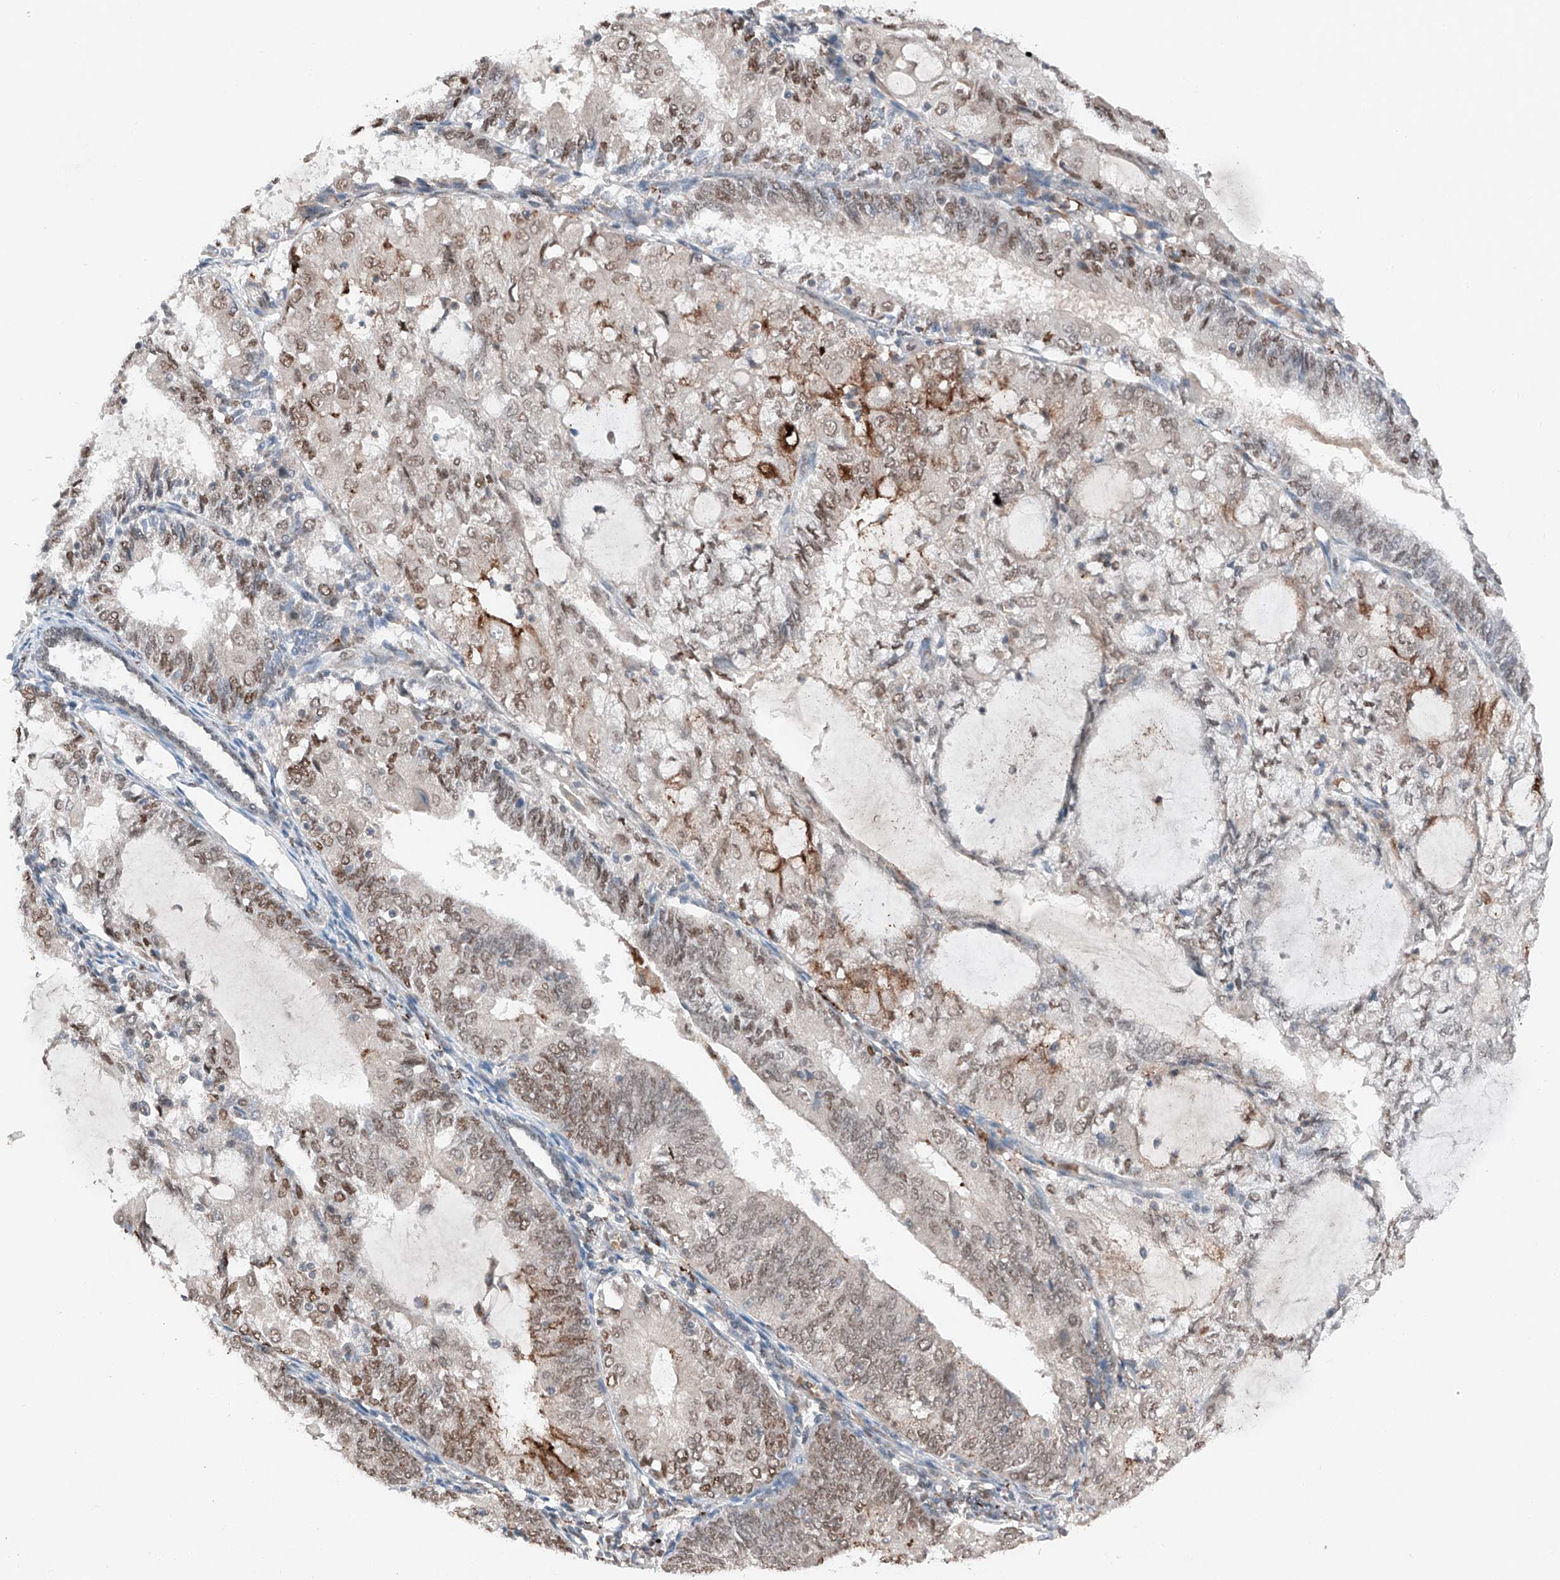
{"staining": {"intensity": "moderate", "quantity": "25%-75%", "location": "nuclear"}, "tissue": "endometrial cancer", "cell_type": "Tumor cells", "image_type": "cancer", "snomed": [{"axis": "morphology", "description": "Adenocarcinoma, NOS"}, {"axis": "topography", "description": "Endometrium"}], "caption": "A high-resolution micrograph shows immunohistochemistry staining of endometrial cancer, which demonstrates moderate nuclear expression in about 25%-75% of tumor cells. The staining is performed using DAB brown chromogen to label protein expression. The nuclei are counter-stained blue using hematoxylin.", "gene": "TBX4", "patient": {"sex": "female", "age": 81}}